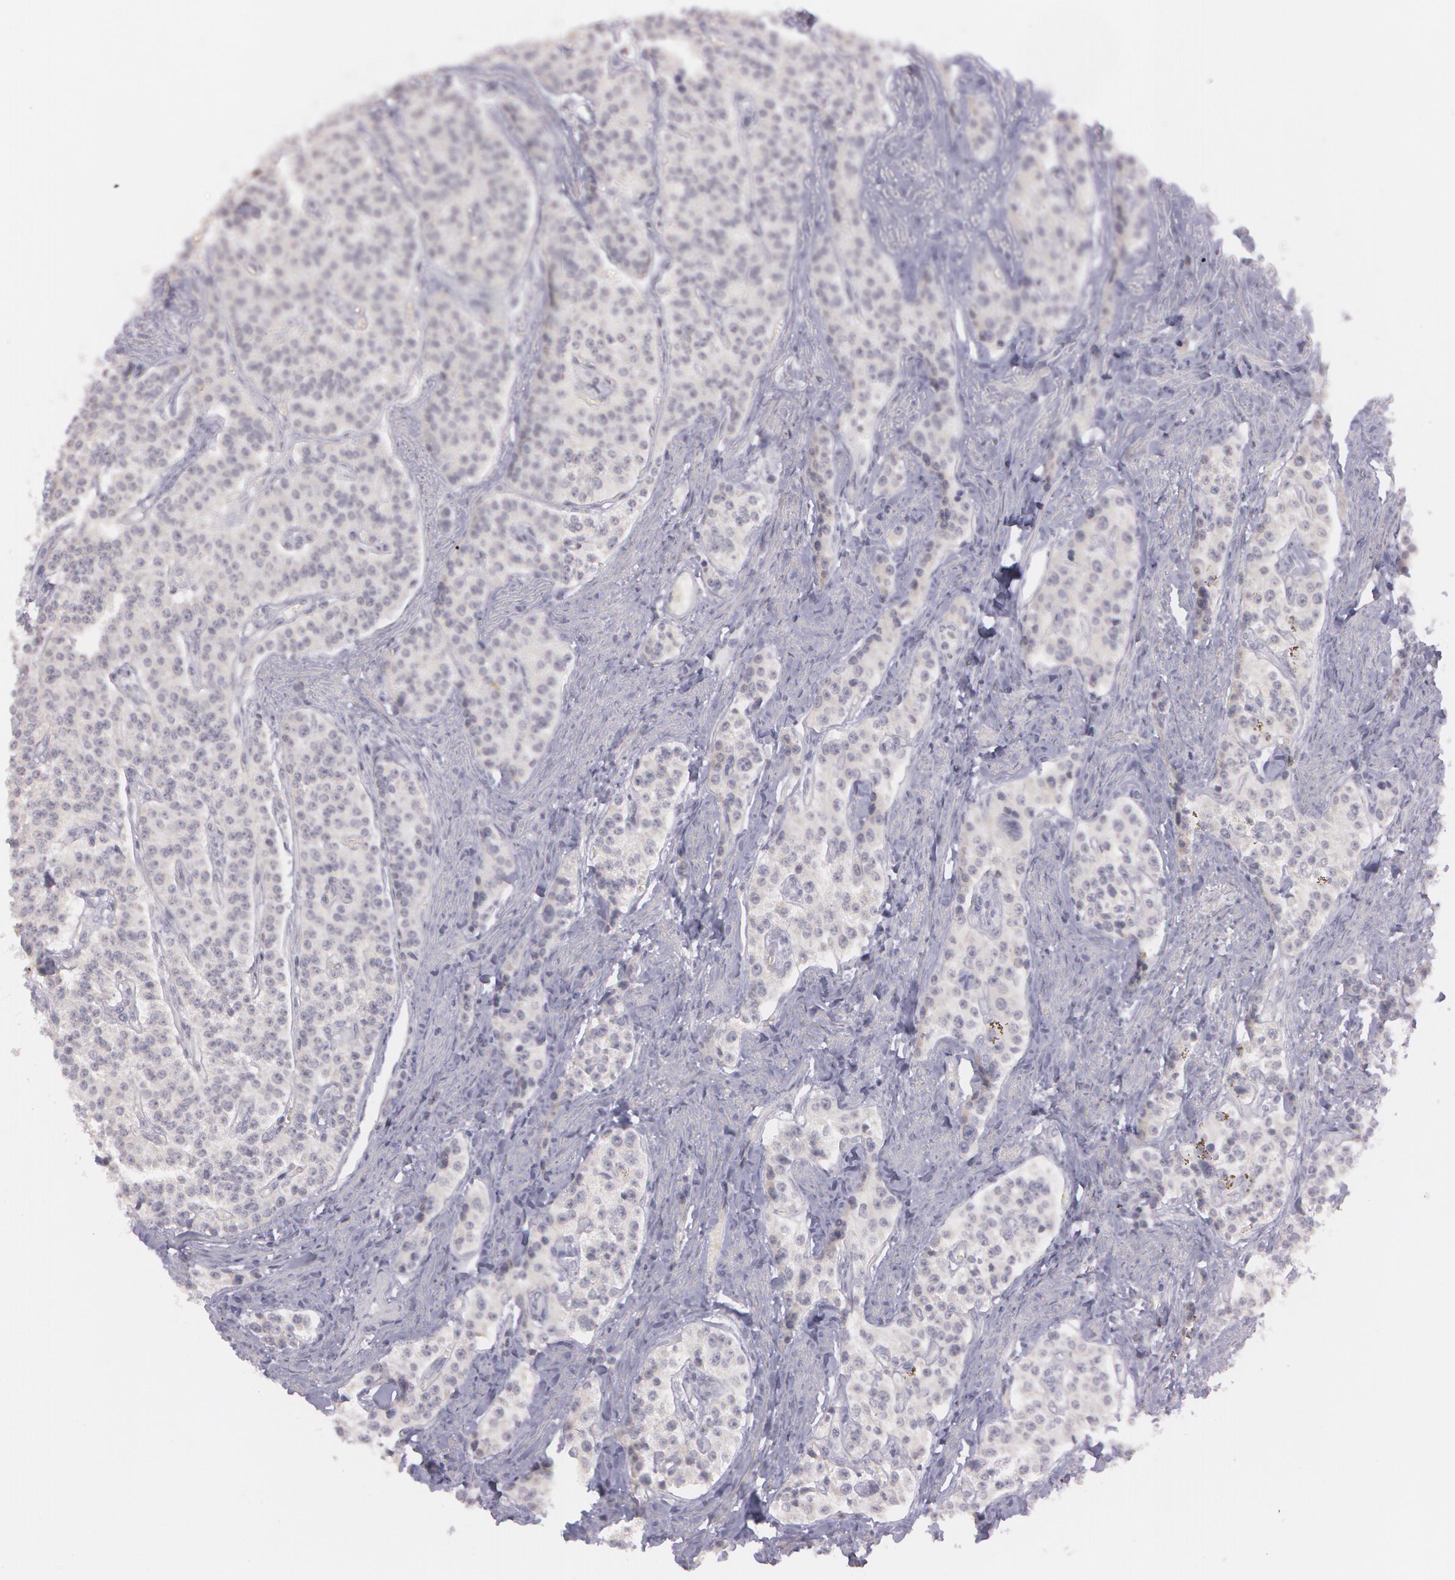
{"staining": {"intensity": "negative", "quantity": "none", "location": "none"}, "tissue": "carcinoid", "cell_type": "Tumor cells", "image_type": "cancer", "snomed": [{"axis": "morphology", "description": "Carcinoid, malignant, NOS"}, {"axis": "topography", "description": "Stomach"}], "caption": "This image is of malignant carcinoid stained with immunohistochemistry to label a protein in brown with the nuclei are counter-stained blue. There is no positivity in tumor cells. (Brightfield microscopy of DAB (3,3'-diaminobenzidine) immunohistochemistry at high magnification).", "gene": "IL1RN", "patient": {"sex": "female", "age": 76}}